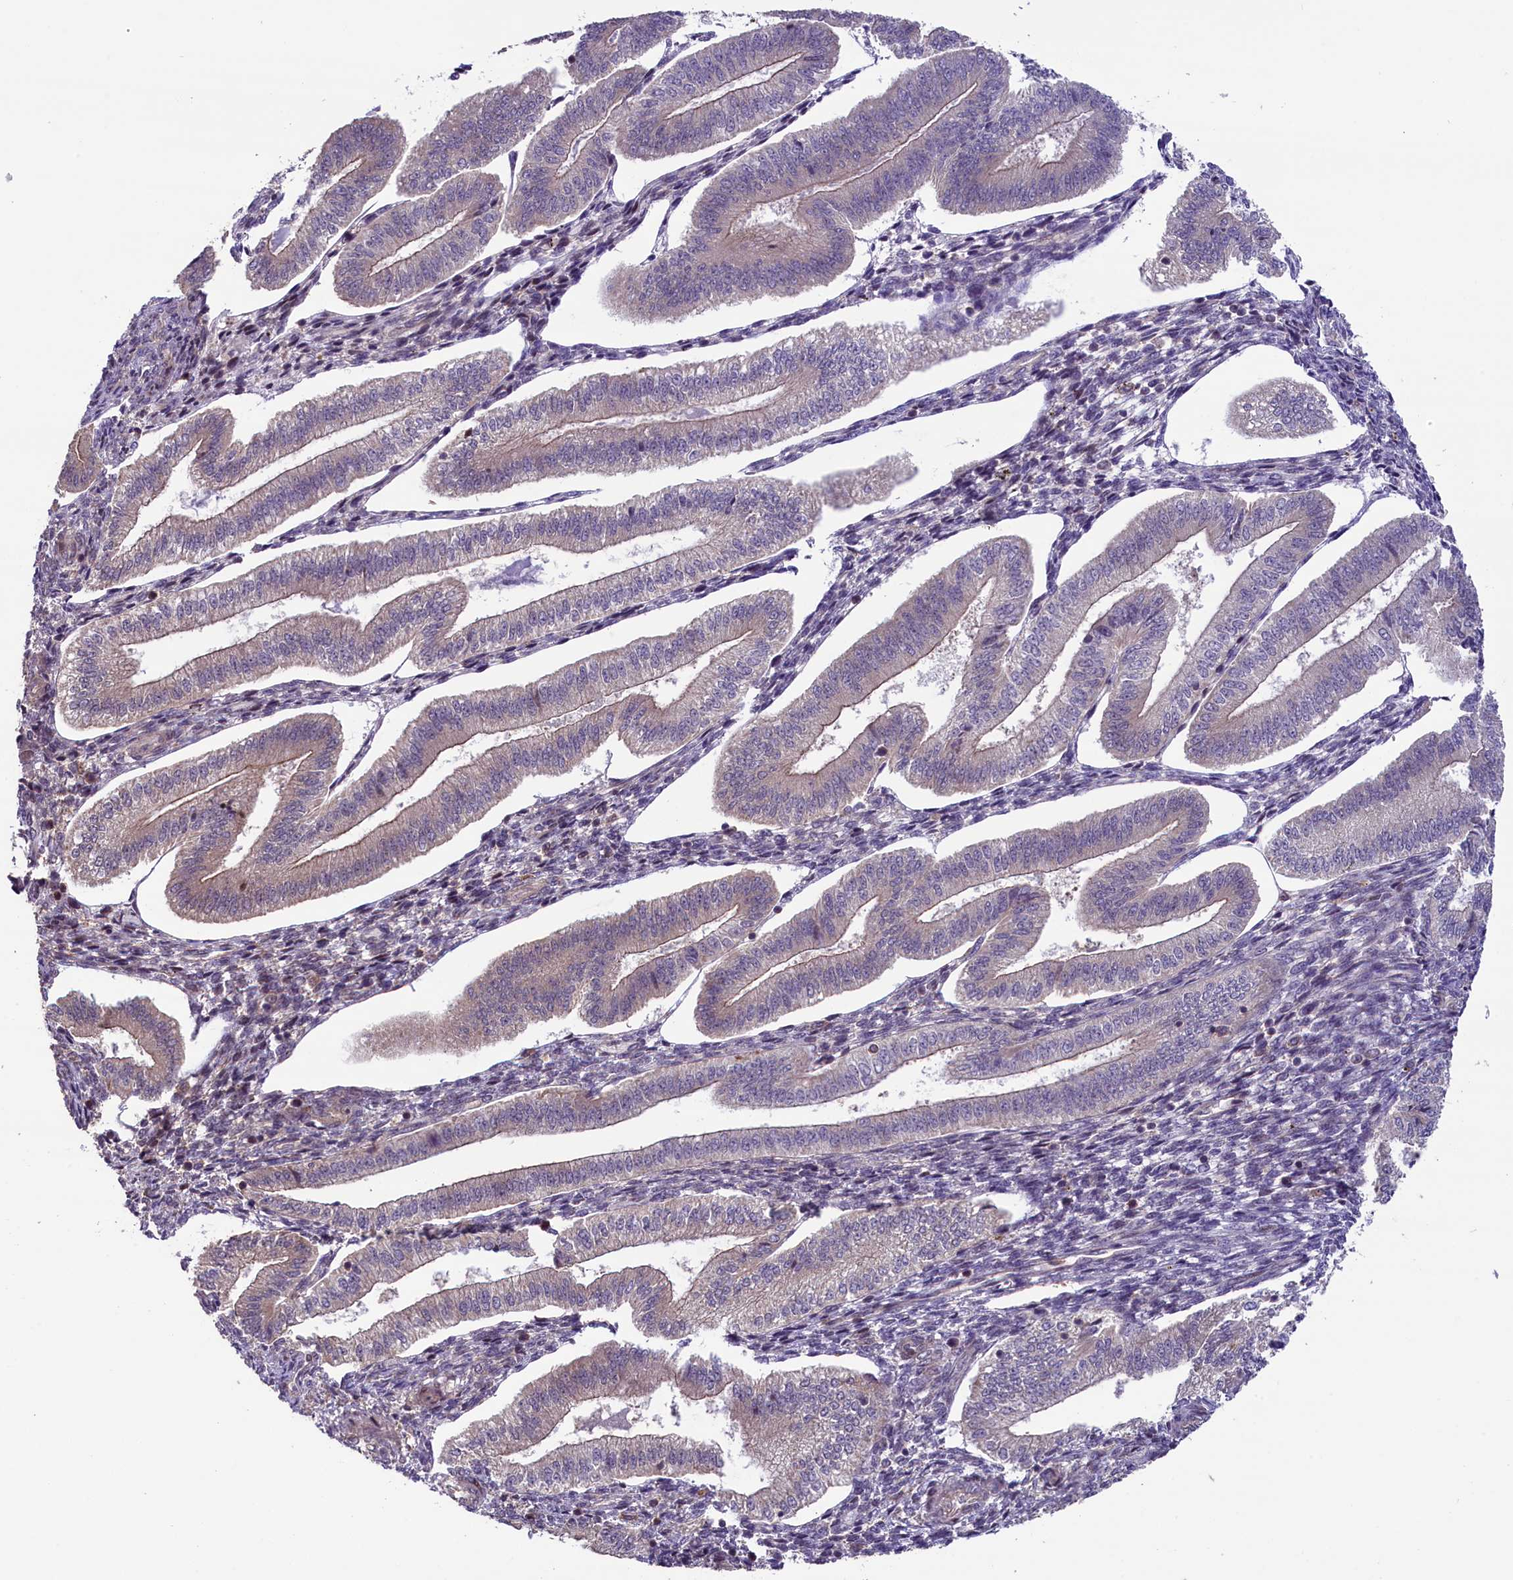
{"staining": {"intensity": "moderate", "quantity": "<25%", "location": "cytoplasmic/membranous"}, "tissue": "endometrium", "cell_type": "Cells in endometrial stroma", "image_type": "normal", "snomed": [{"axis": "morphology", "description": "Normal tissue, NOS"}, {"axis": "topography", "description": "Endometrium"}], "caption": "Moderate cytoplasmic/membranous positivity for a protein is present in approximately <25% of cells in endometrial stroma of normal endometrium using IHC.", "gene": "RIC8A", "patient": {"sex": "female", "age": 34}}